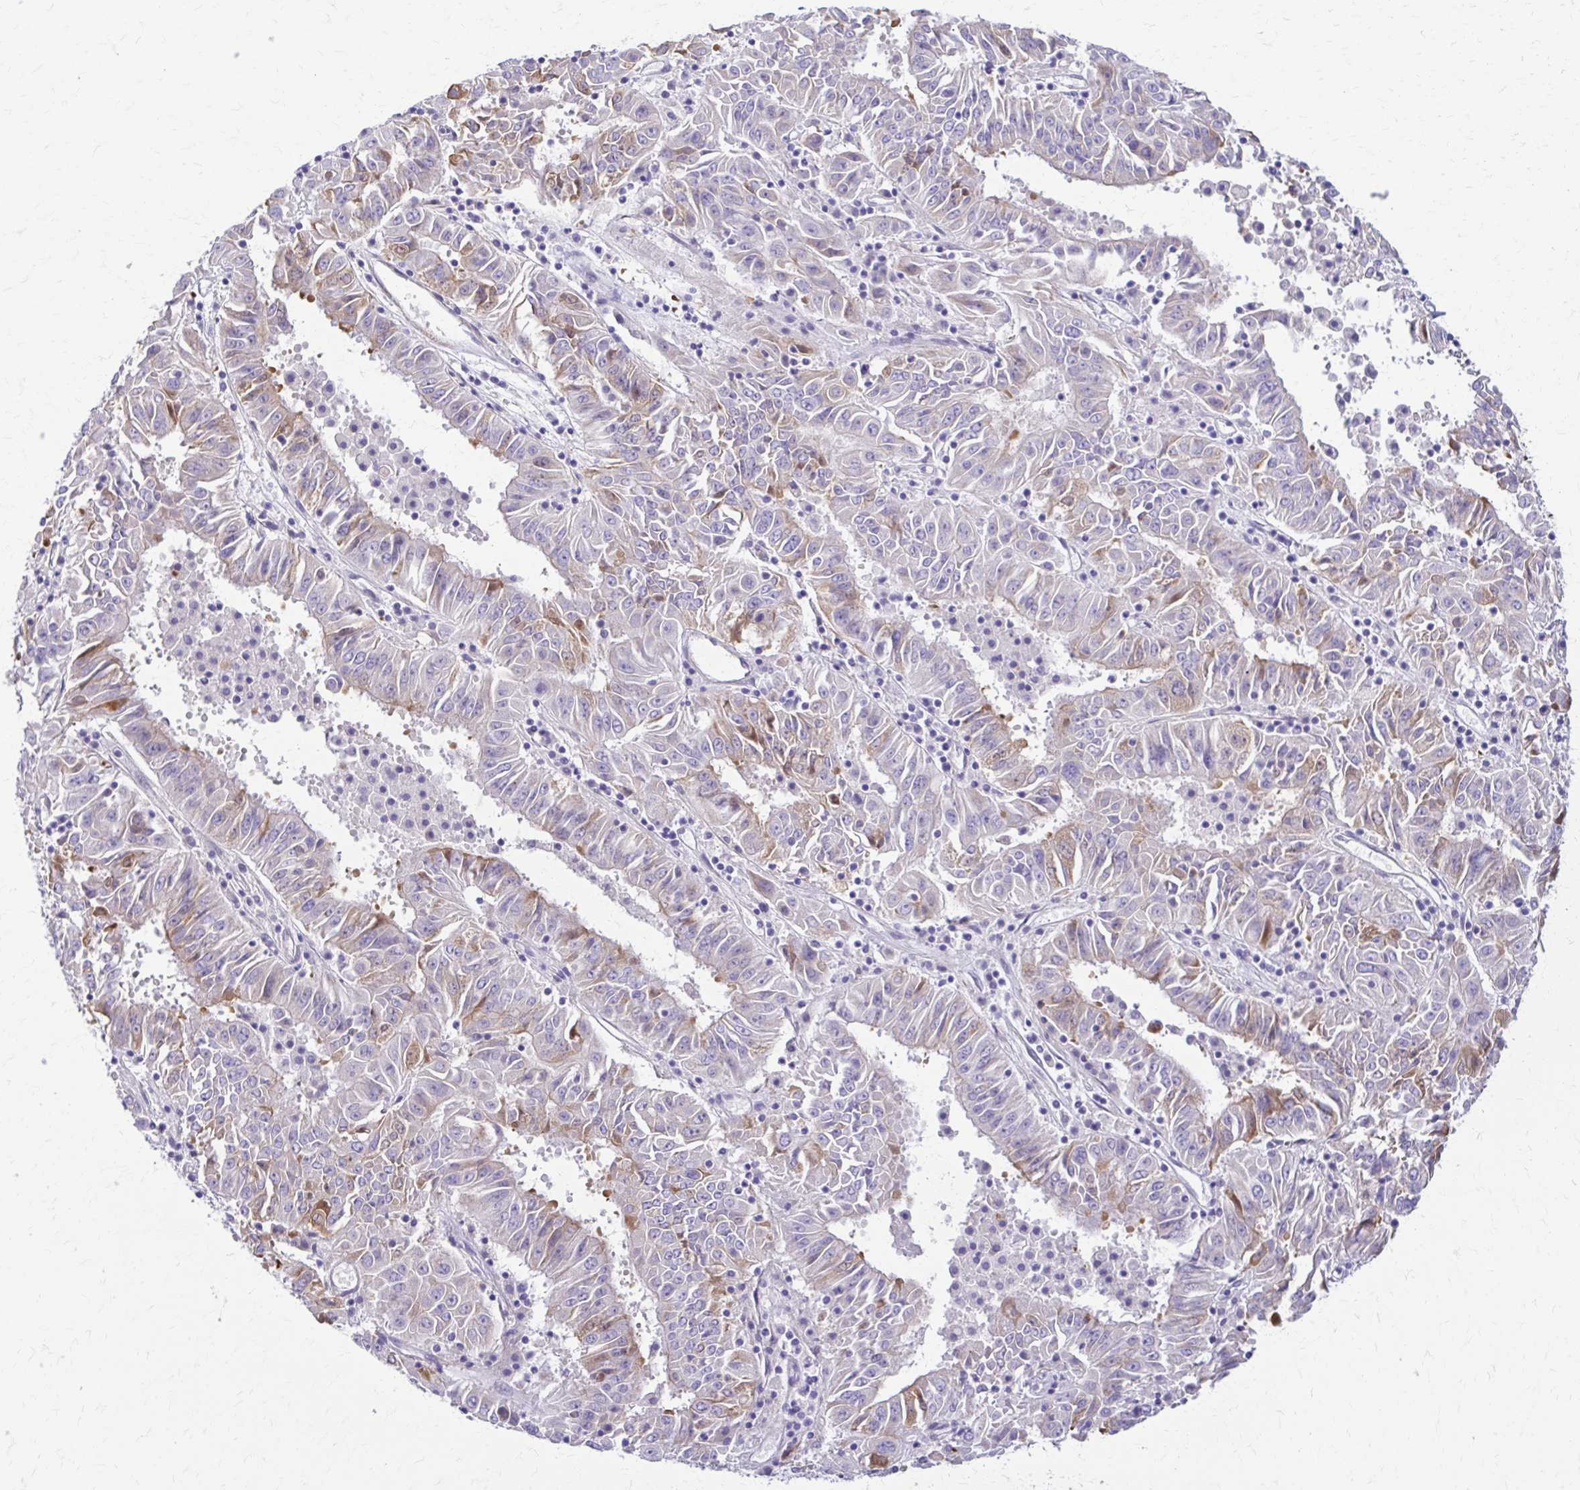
{"staining": {"intensity": "weak", "quantity": "25%-75%", "location": "cytoplasmic/membranous"}, "tissue": "pancreatic cancer", "cell_type": "Tumor cells", "image_type": "cancer", "snomed": [{"axis": "morphology", "description": "Adenocarcinoma, NOS"}, {"axis": "topography", "description": "Pancreas"}], "caption": "DAB (3,3'-diaminobenzidine) immunohistochemical staining of pancreatic cancer exhibits weak cytoplasmic/membranous protein positivity in approximately 25%-75% of tumor cells. (Stains: DAB (3,3'-diaminobenzidine) in brown, nuclei in blue, Microscopy: brightfield microscopy at high magnification).", "gene": "DSP", "patient": {"sex": "male", "age": 63}}